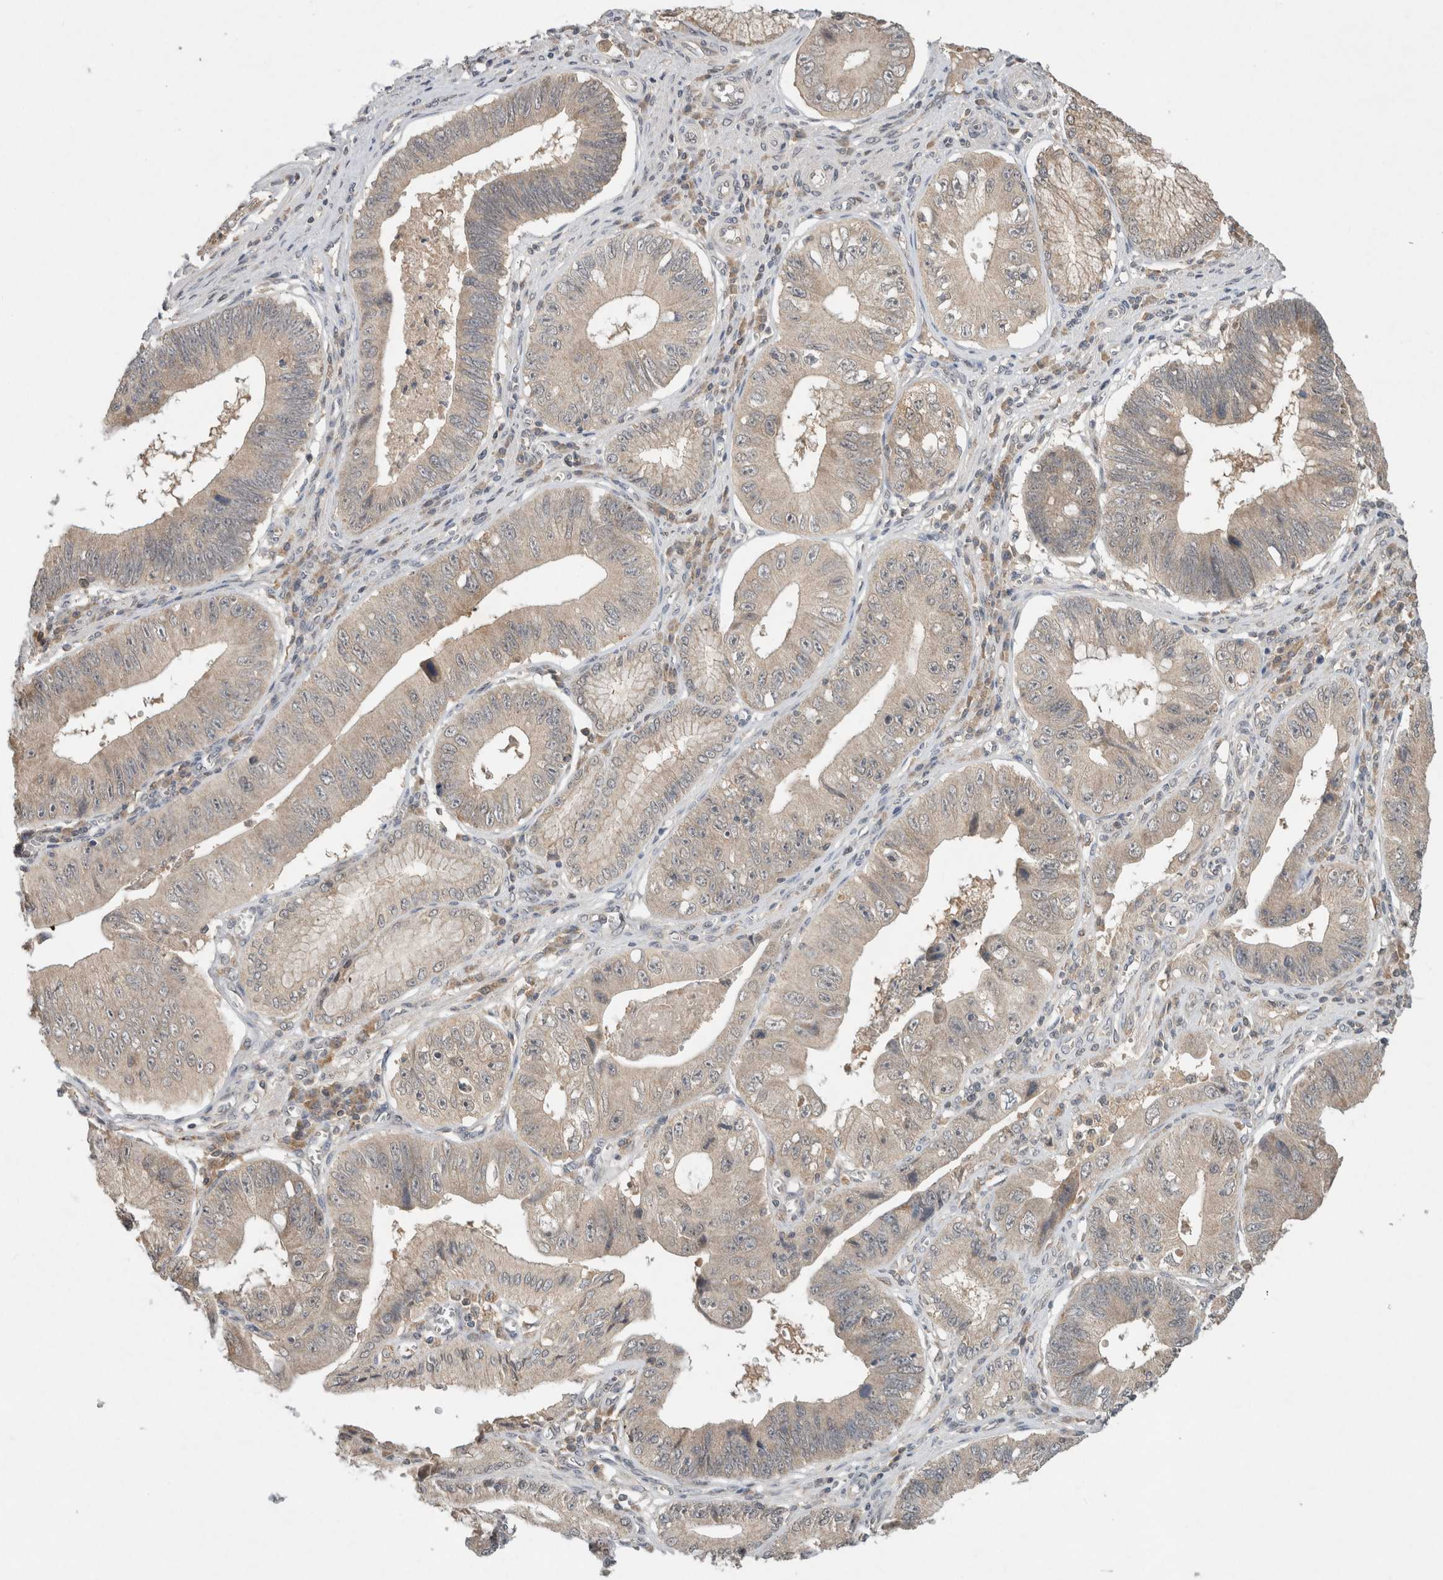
{"staining": {"intensity": "weak", "quantity": ">75%", "location": "cytoplasmic/membranous"}, "tissue": "stomach cancer", "cell_type": "Tumor cells", "image_type": "cancer", "snomed": [{"axis": "morphology", "description": "Adenocarcinoma, NOS"}, {"axis": "topography", "description": "Stomach"}], "caption": "Immunohistochemistry (IHC) image of neoplastic tissue: stomach cancer (adenocarcinoma) stained using IHC exhibits low levels of weak protein expression localized specifically in the cytoplasmic/membranous of tumor cells, appearing as a cytoplasmic/membranous brown color.", "gene": "LOXL2", "patient": {"sex": "male", "age": 59}}